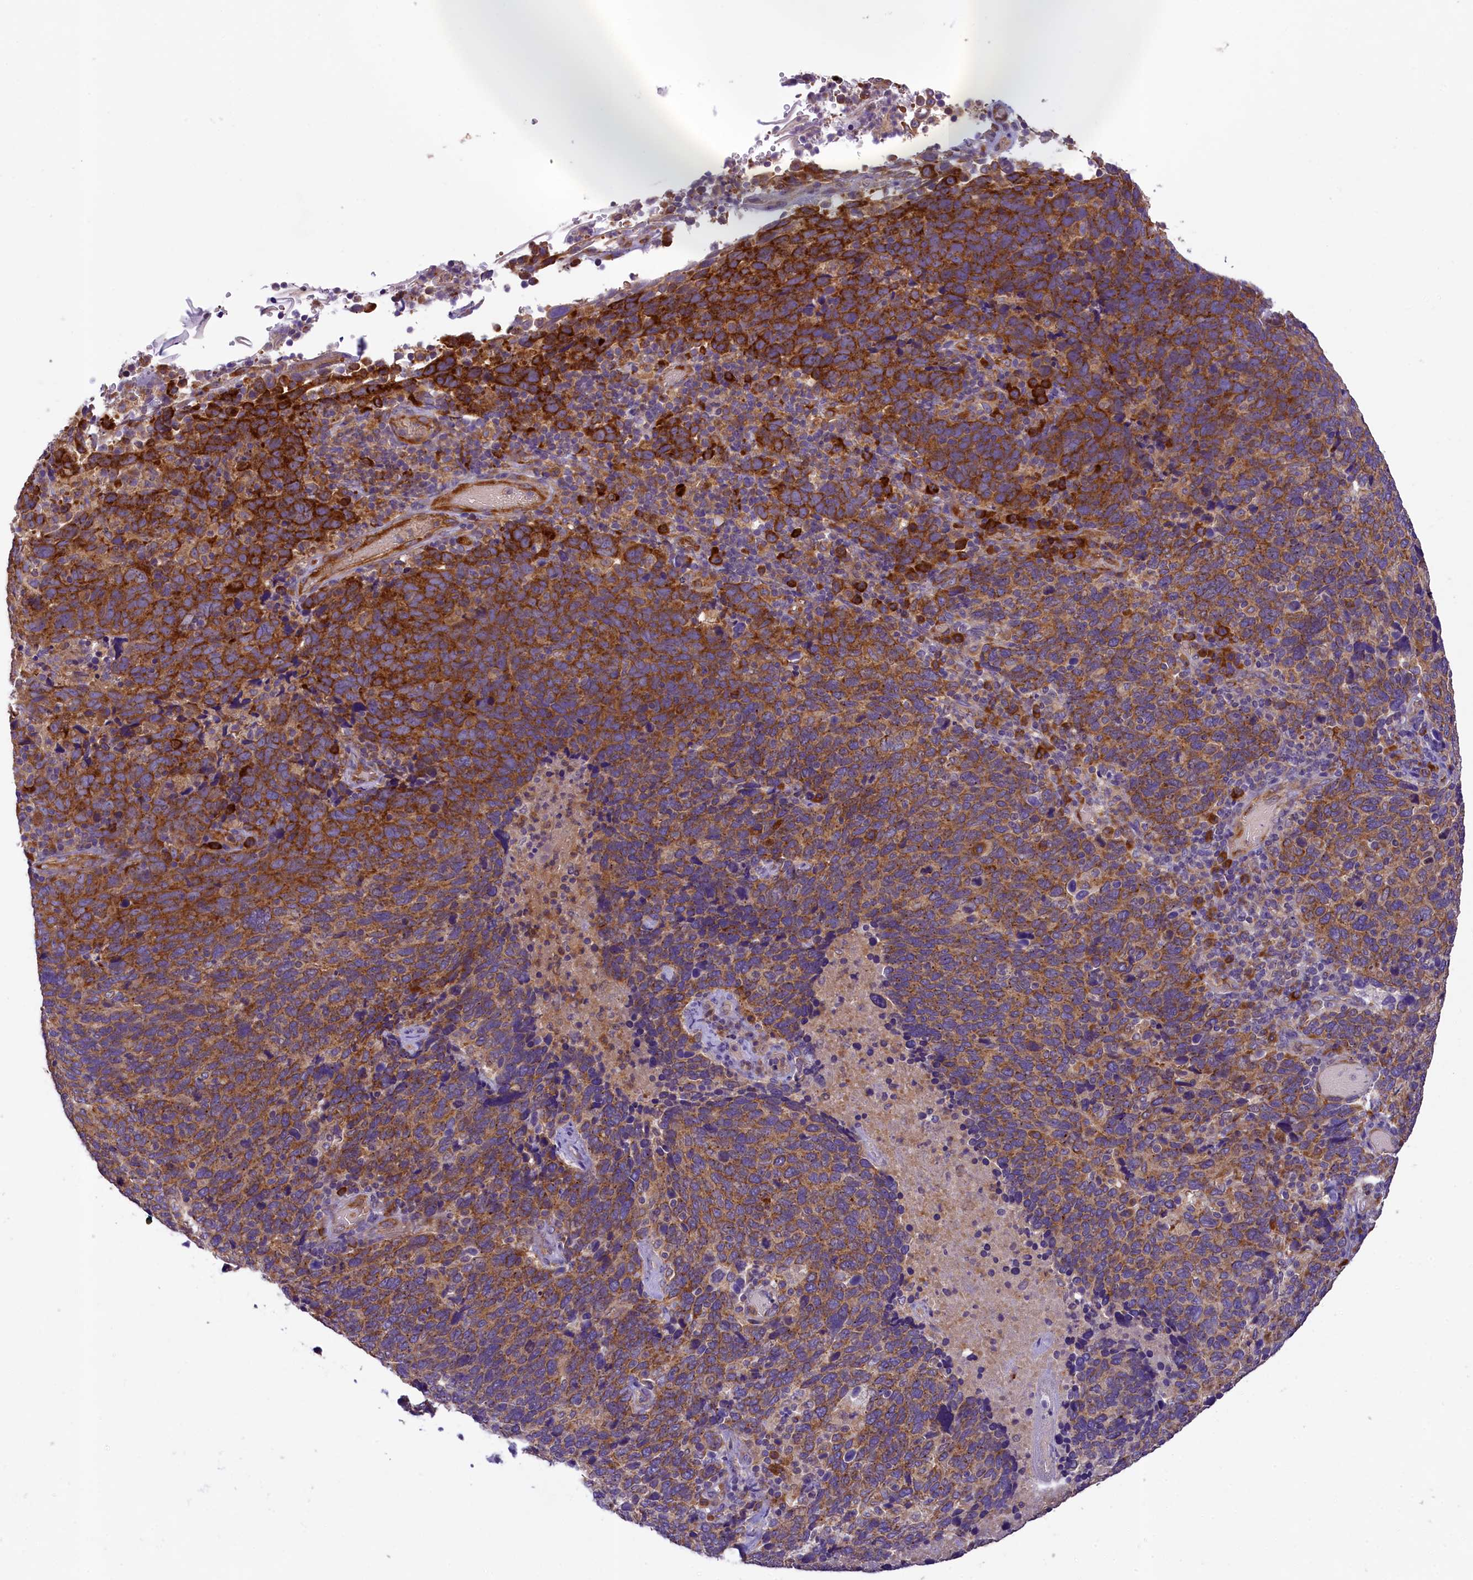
{"staining": {"intensity": "strong", "quantity": "25%-75%", "location": "cytoplasmic/membranous"}, "tissue": "cervical cancer", "cell_type": "Tumor cells", "image_type": "cancer", "snomed": [{"axis": "morphology", "description": "Squamous cell carcinoma, NOS"}, {"axis": "topography", "description": "Cervix"}], "caption": "Cervical cancer tissue reveals strong cytoplasmic/membranous positivity in approximately 25%-75% of tumor cells The staining is performed using DAB (3,3'-diaminobenzidine) brown chromogen to label protein expression. The nuclei are counter-stained blue using hematoxylin.", "gene": "LARP4", "patient": {"sex": "female", "age": 41}}